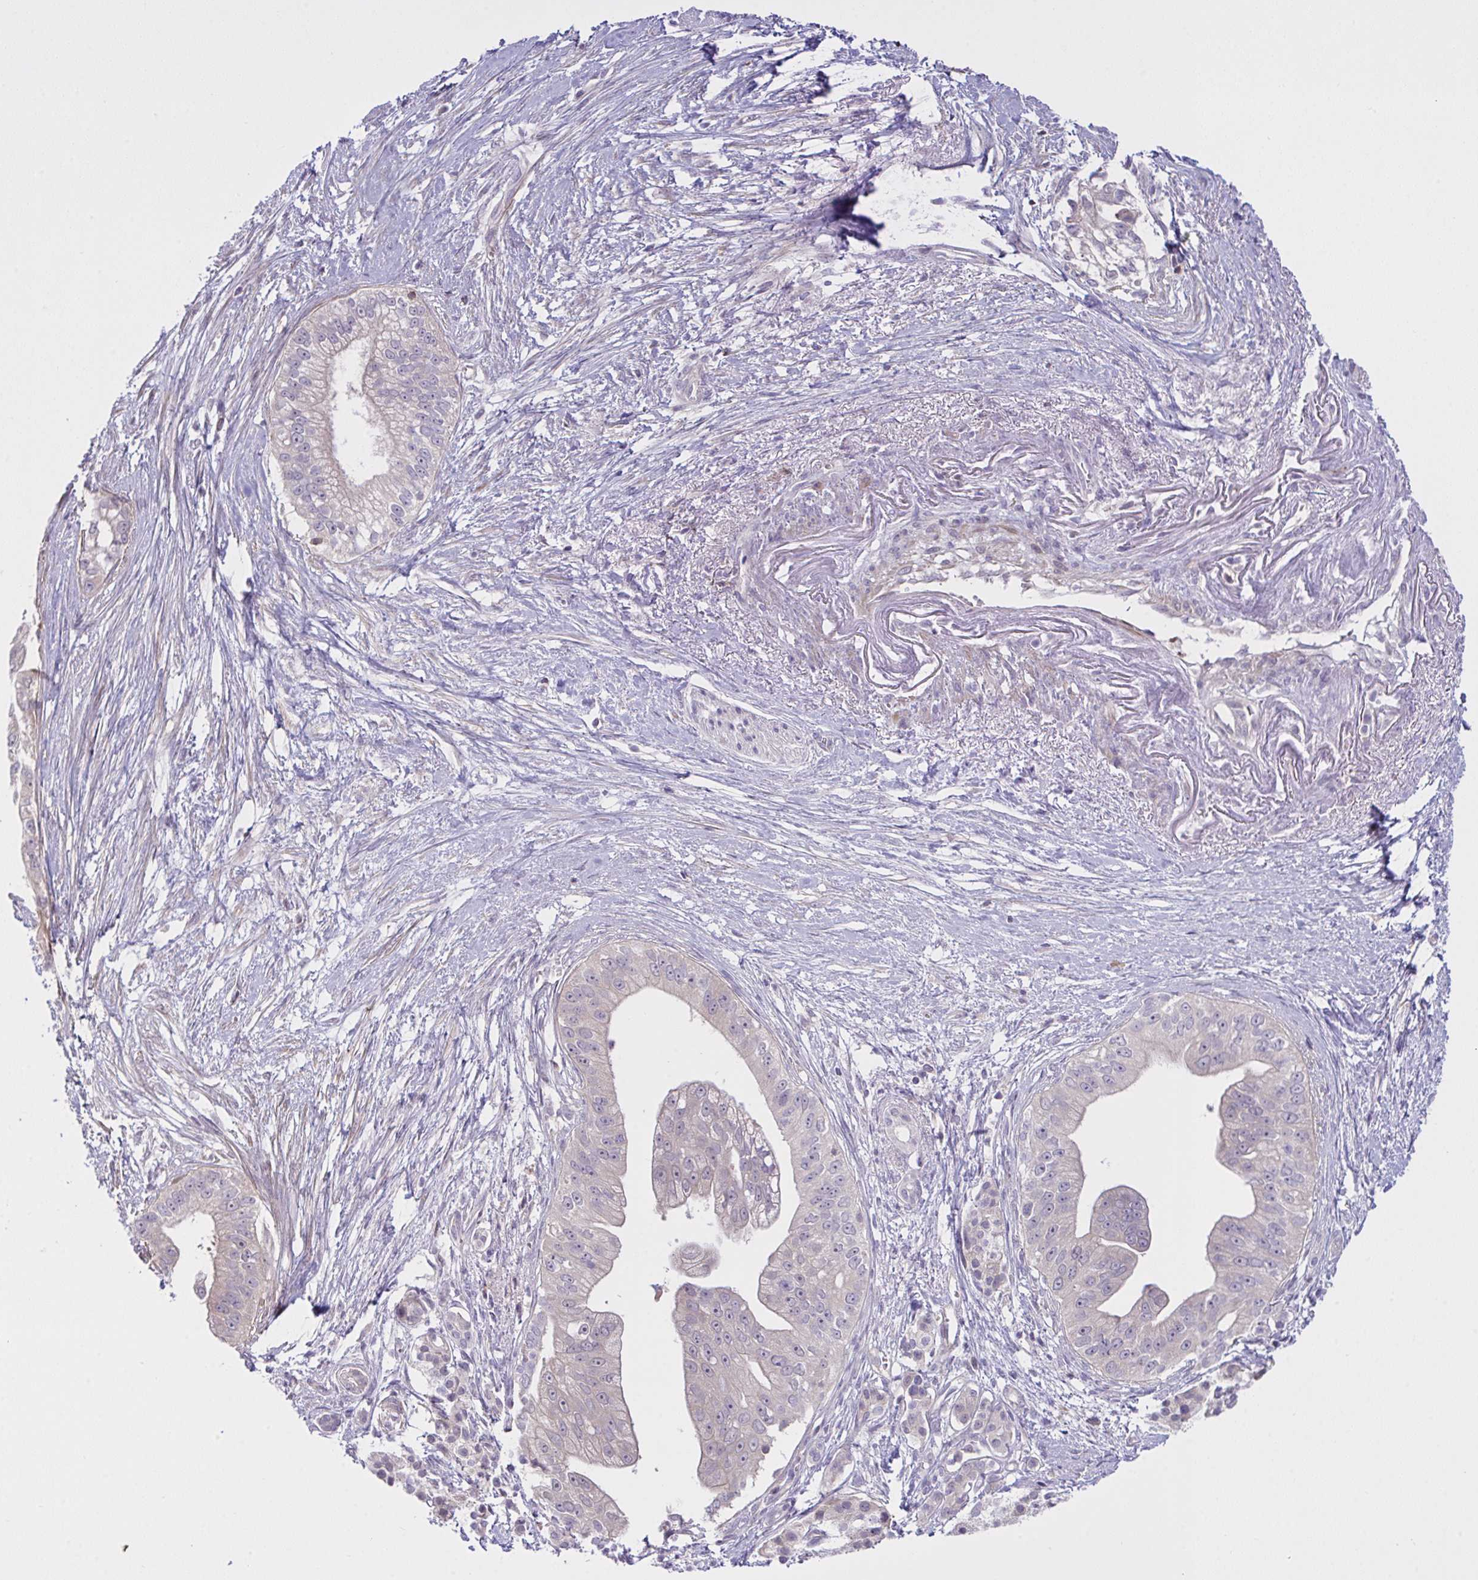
{"staining": {"intensity": "negative", "quantity": "none", "location": "none"}, "tissue": "pancreatic cancer", "cell_type": "Tumor cells", "image_type": "cancer", "snomed": [{"axis": "morphology", "description": "Adenocarcinoma, NOS"}, {"axis": "topography", "description": "Pancreas"}], "caption": "Tumor cells are negative for brown protein staining in pancreatic adenocarcinoma.", "gene": "SYNPO2L", "patient": {"sex": "male", "age": 70}}